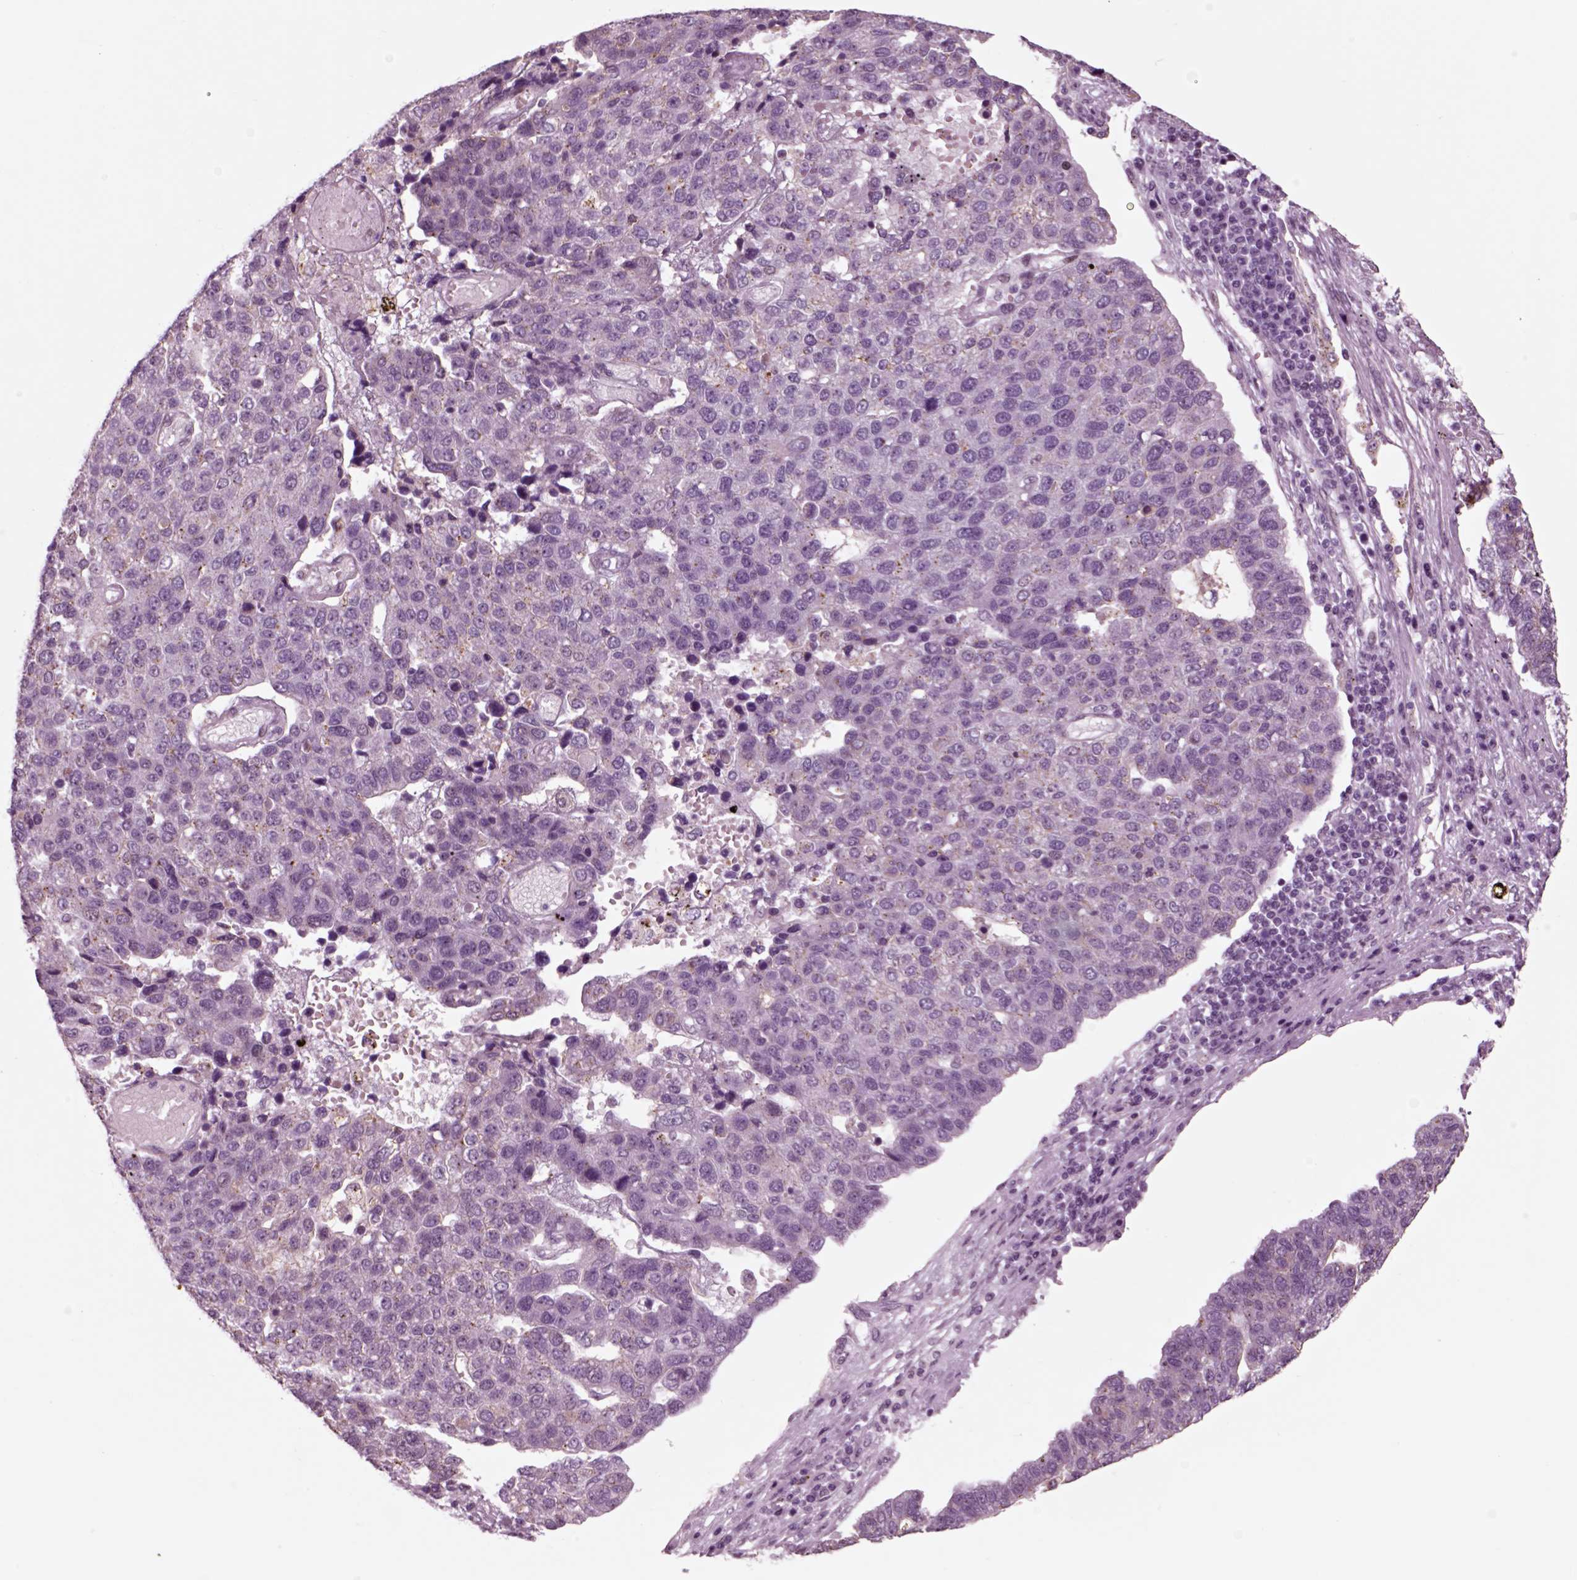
{"staining": {"intensity": "negative", "quantity": "none", "location": "none"}, "tissue": "pancreatic cancer", "cell_type": "Tumor cells", "image_type": "cancer", "snomed": [{"axis": "morphology", "description": "Adenocarcinoma, NOS"}, {"axis": "topography", "description": "Pancreas"}], "caption": "Histopathology image shows no protein staining in tumor cells of pancreatic cancer (adenocarcinoma) tissue.", "gene": "CHGB", "patient": {"sex": "female", "age": 61}}